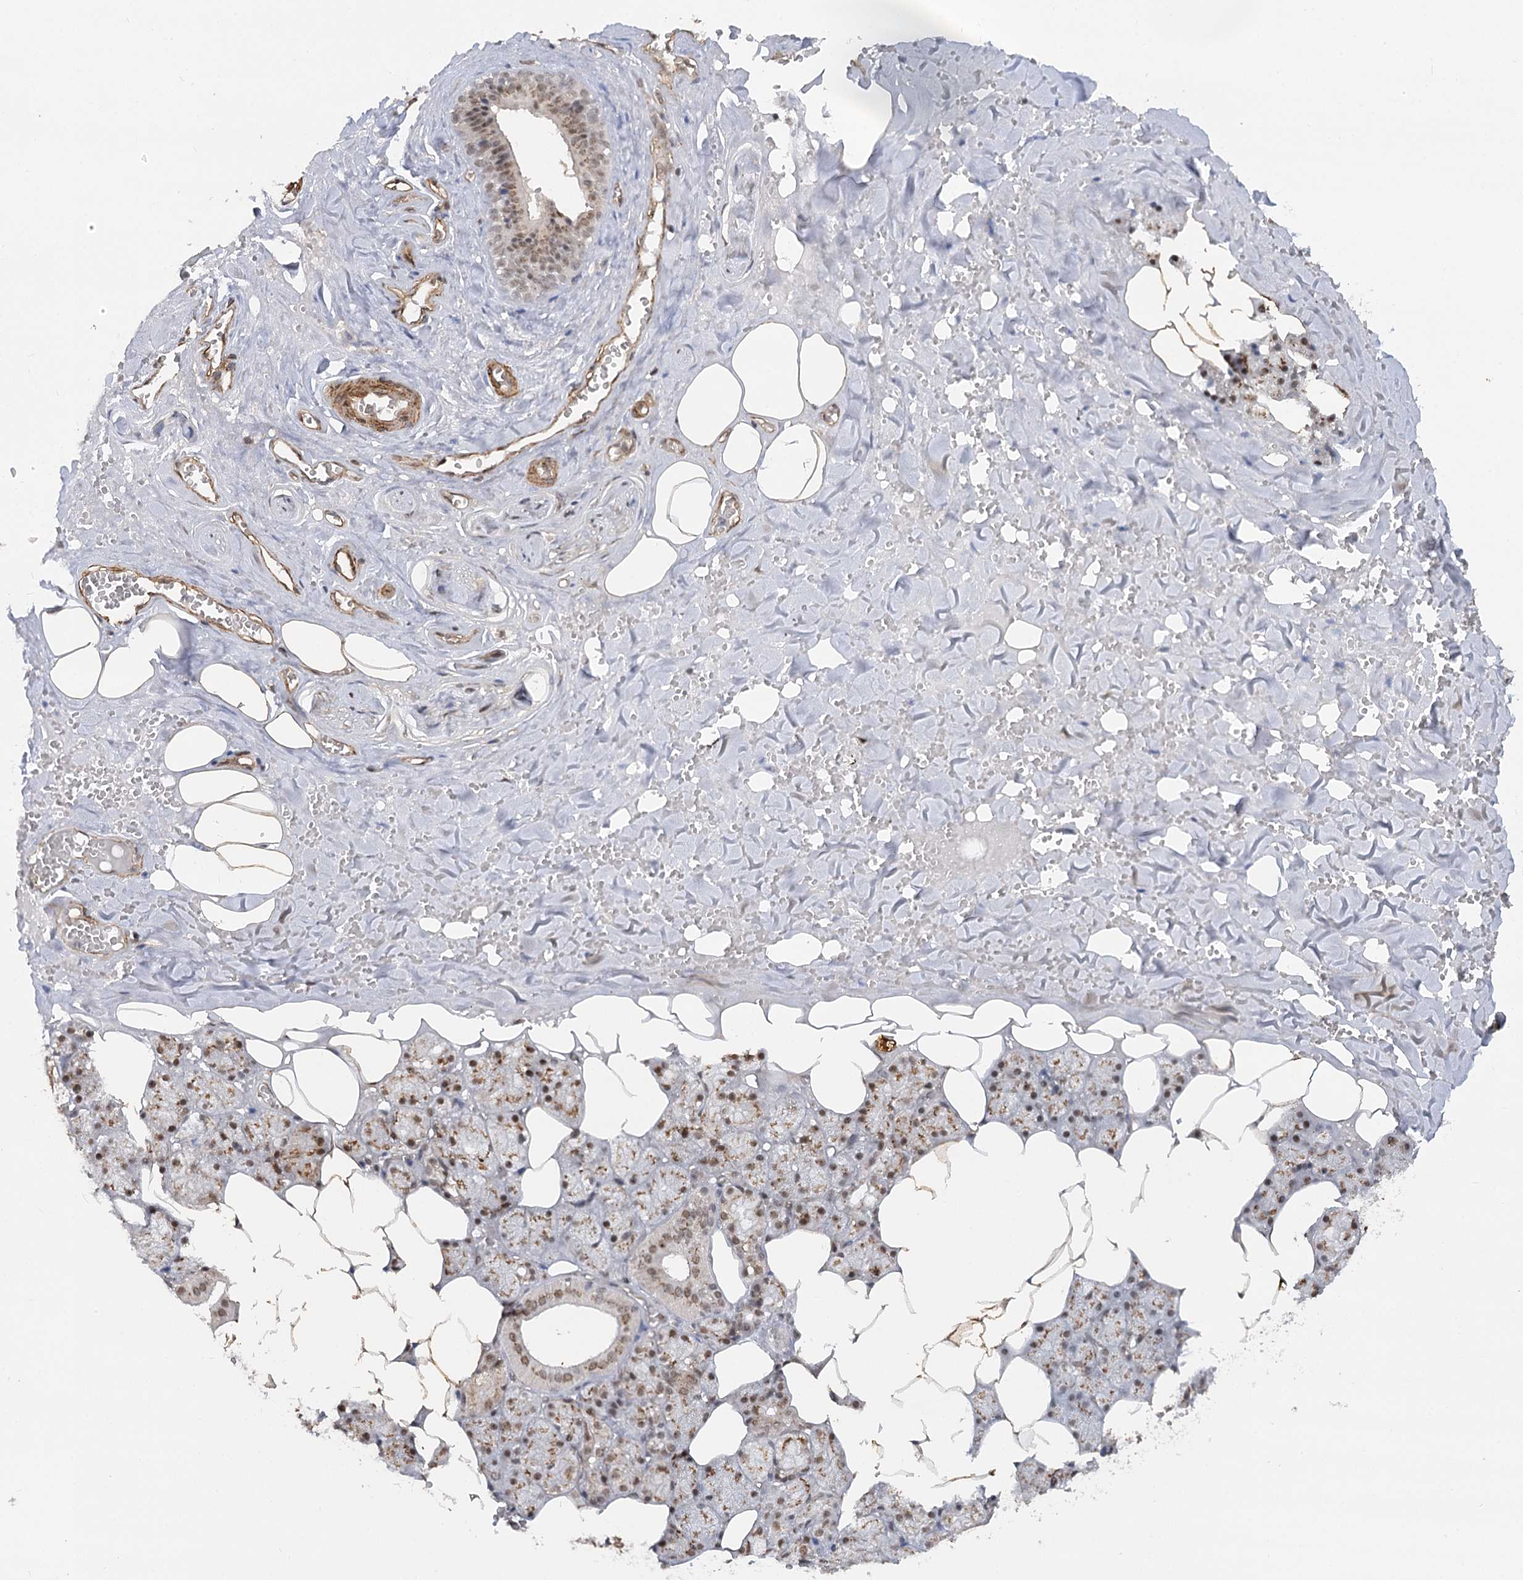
{"staining": {"intensity": "moderate", "quantity": ">75%", "location": "cytoplasmic/membranous,nuclear"}, "tissue": "salivary gland", "cell_type": "Glandular cells", "image_type": "normal", "snomed": [{"axis": "morphology", "description": "Normal tissue, NOS"}, {"axis": "topography", "description": "Salivary gland"}], "caption": "Approximately >75% of glandular cells in unremarkable human salivary gland demonstrate moderate cytoplasmic/membranous,nuclear protein expression as visualized by brown immunohistochemical staining.", "gene": "GNL3L", "patient": {"sex": "male", "age": 62}}